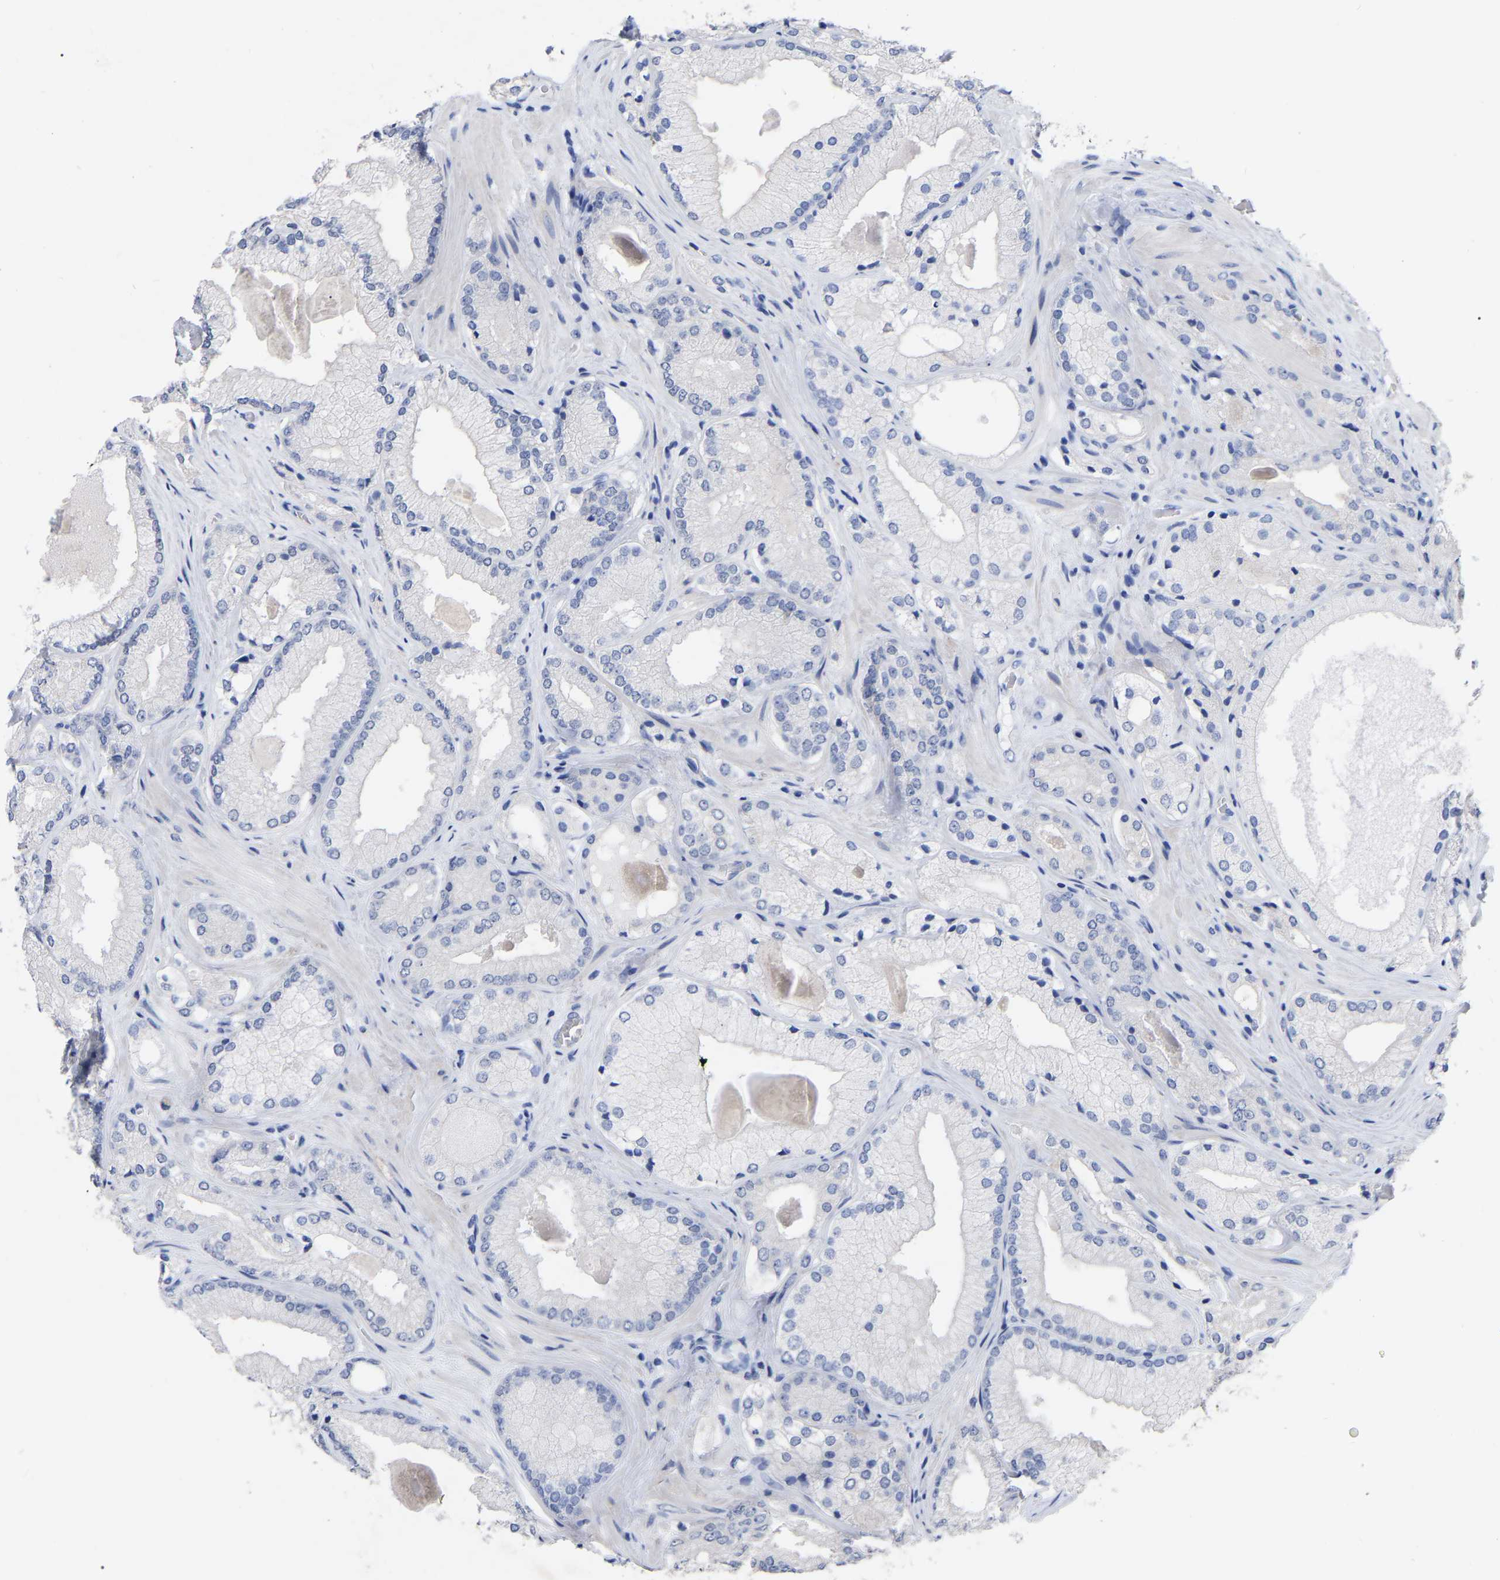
{"staining": {"intensity": "negative", "quantity": "none", "location": "none"}, "tissue": "prostate cancer", "cell_type": "Tumor cells", "image_type": "cancer", "snomed": [{"axis": "morphology", "description": "Adenocarcinoma, Low grade"}, {"axis": "topography", "description": "Prostate"}], "caption": "This micrograph is of prostate cancer (low-grade adenocarcinoma) stained with immunohistochemistry to label a protein in brown with the nuclei are counter-stained blue. There is no expression in tumor cells.", "gene": "ANXA13", "patient": {"sex": "male", "age": 65}}